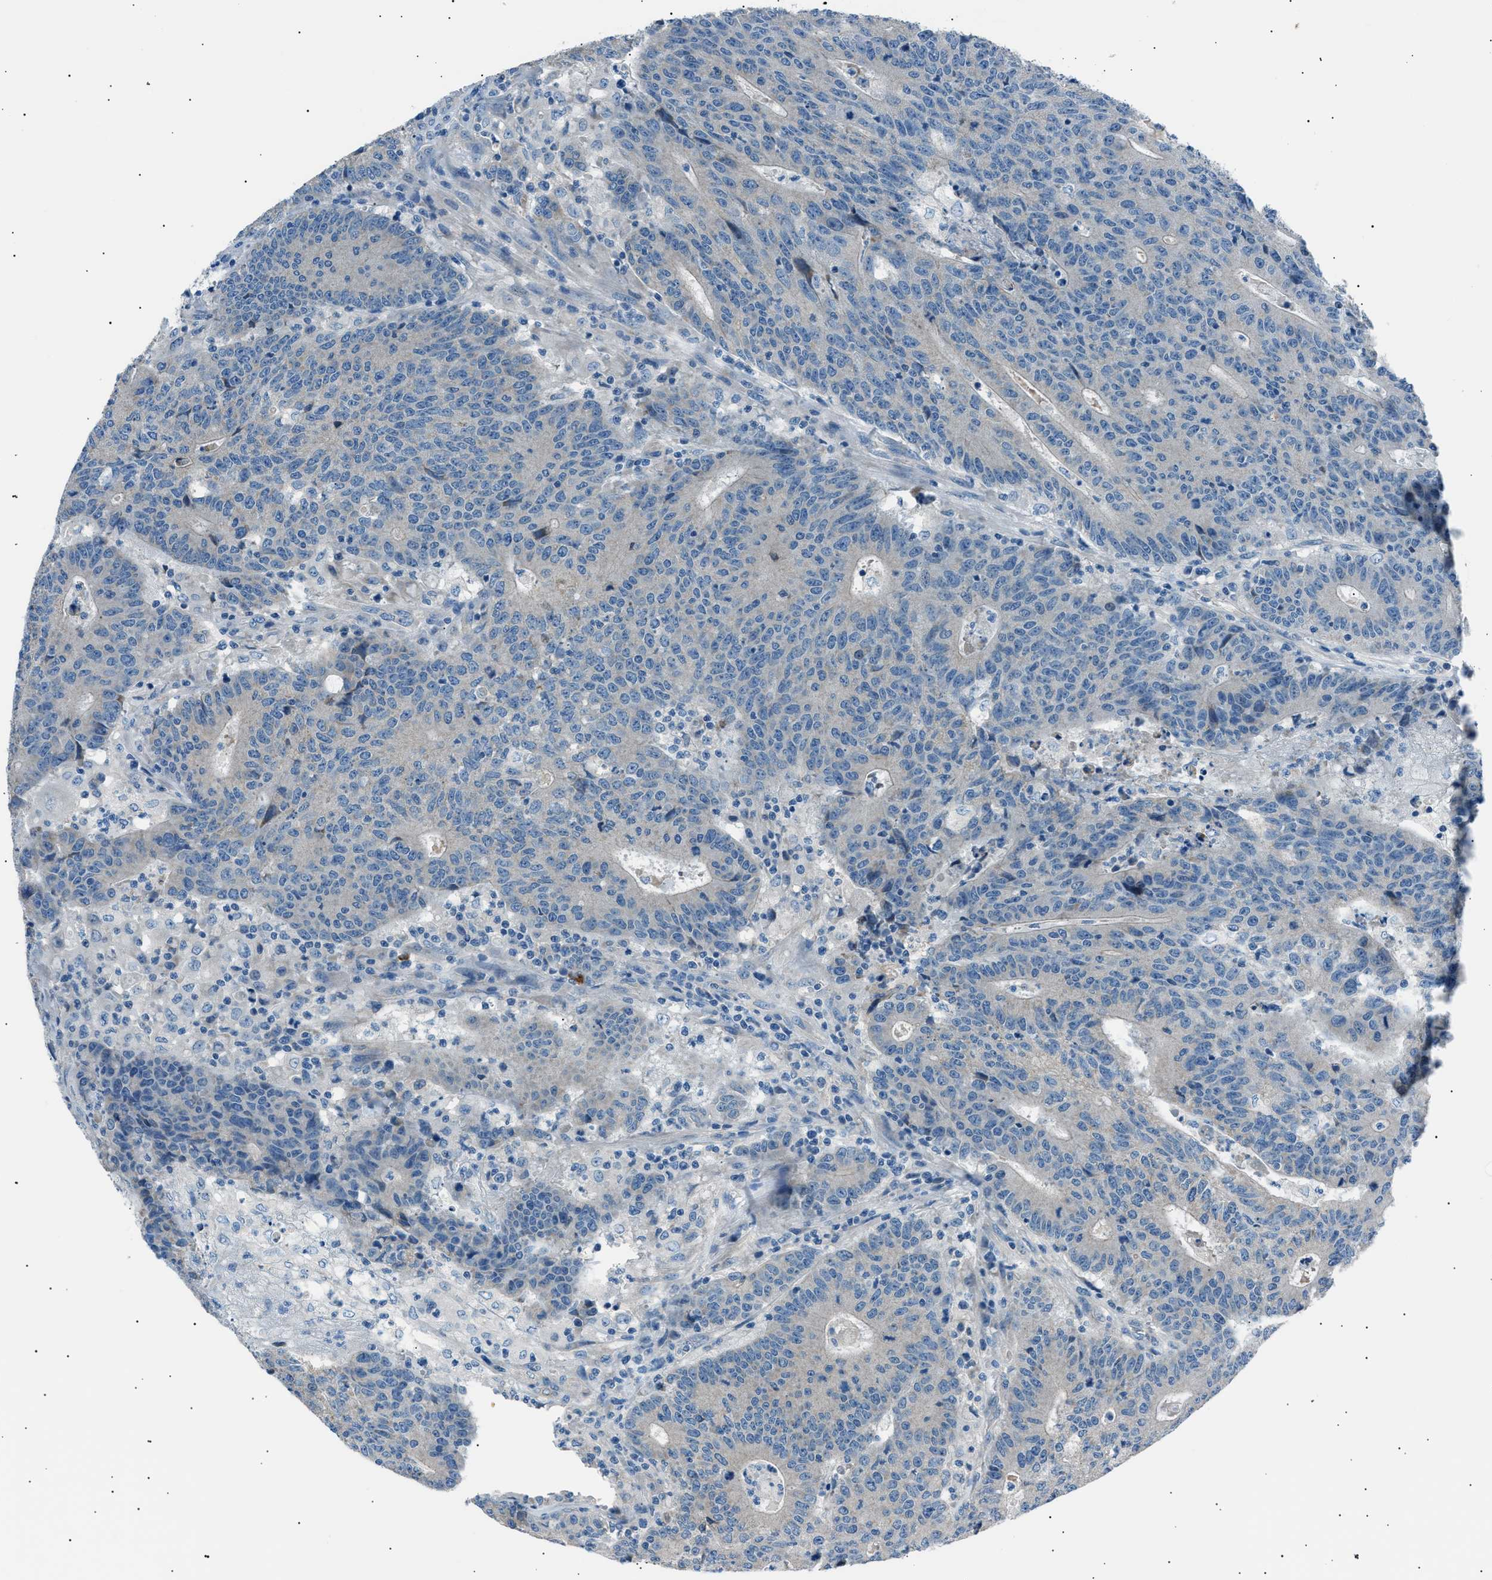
{"staining": {"intensity": "negative", "quantity": "none", "location": "none"}, "tissue": "colorectal cancer", "cell_type": "Tumor cells", "image_type": "cancer", "snomed": [{"axis": "morphology", "description": "Normal tissue, NOS"}, {"axis": "morphology", "description": "Adenocarcinoma, NOS"}, {"axis": "topography", "description": "Colon"}], "caption": "Human colorectal cancer stained for a protein using immunohistochemistry (IHC) shows no staining in tumor cells.", "gene": "LRRC37B", "patient": {"sex": "female", "age": 75}}